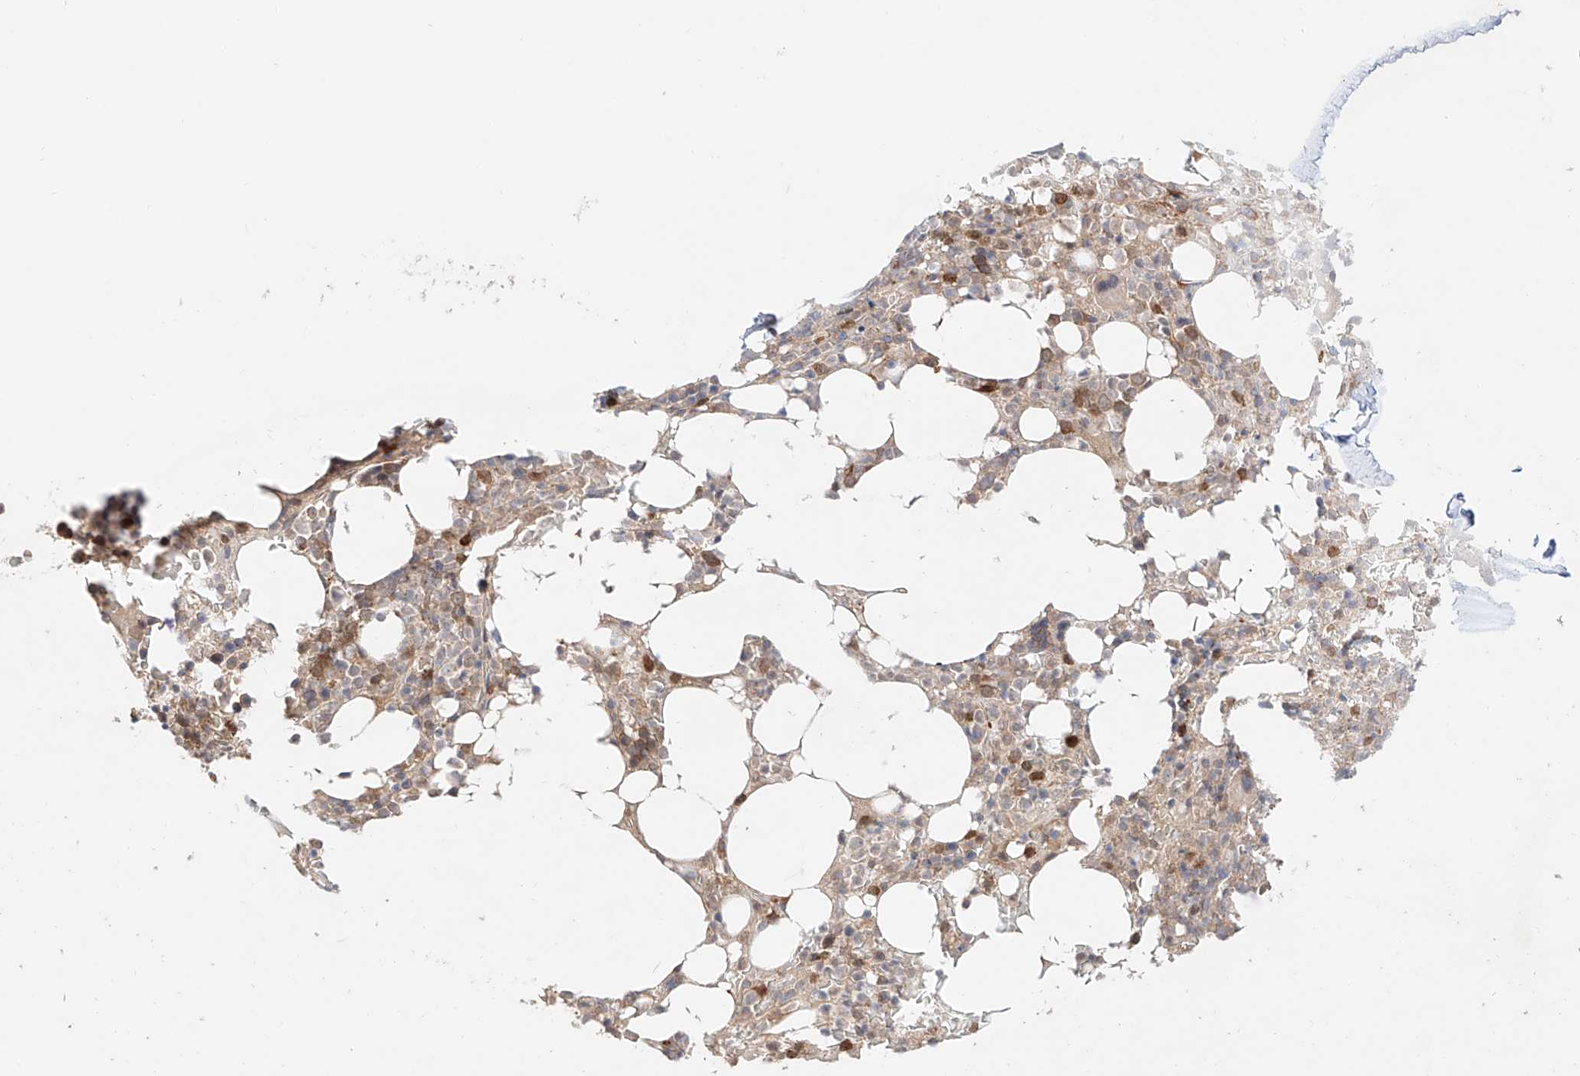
{"staining": {"intensity": "moderate", "quantity": "25%-75%", "location": "cytoplasmic/membranous"}, "tissue": "bone marrow", "cell_type": "Hematopoietic cells", "image_type": "normal", "snomed": [{"axis": "morphology", "description": "Normal tissue, NOS"}, {"axis": "morphology", "description": "Inflammation, NOS"}, {"axis": "topography", "description": "Bone marrow"}], "caption": "IHC (DAB) staining of benign human bone marrow shows moderate cytoplasmic/membranous protein expression in approximately 25%-75% of hematopoietic cells.", "gene": "IGSF22", "patient": {"sex": "female", "age": 78}}